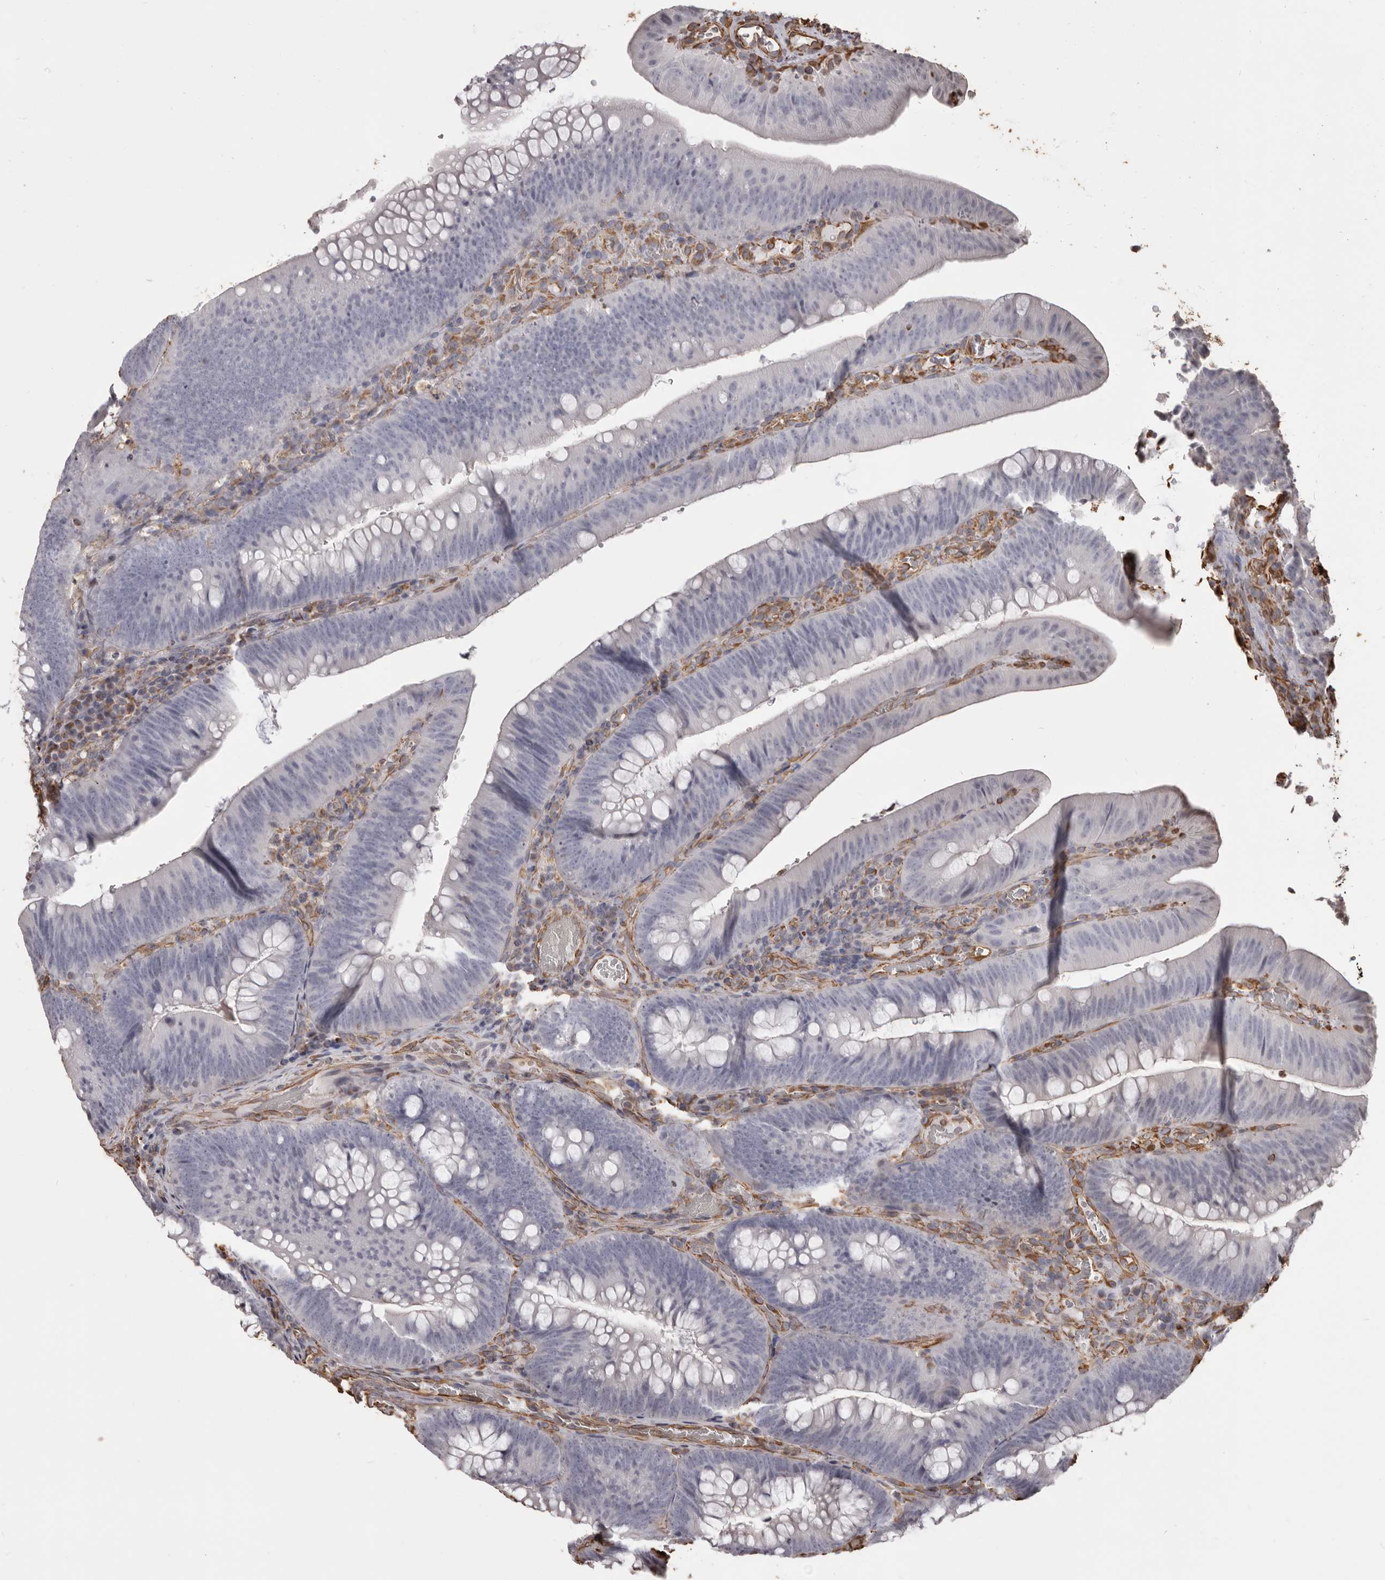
{"staining": {"intensity": "negative", "quantity": "none", "location": "none"}, "tissue": "colorectal cancer", "cell_type": "Tumor cells", "image_type": "cancer", "snomed": [{"axis": "morphology", "description": "Normal tissue, NOS"}, {"axis": "topography", "description": "Colon"}], "caption": "This is an immunohistochemistry (IHC) photomicrograph of colorectal cancer. There is no expression in tumor cells.", "gene": "MTURN", "patient": {"sex": "female", "age": 82}}